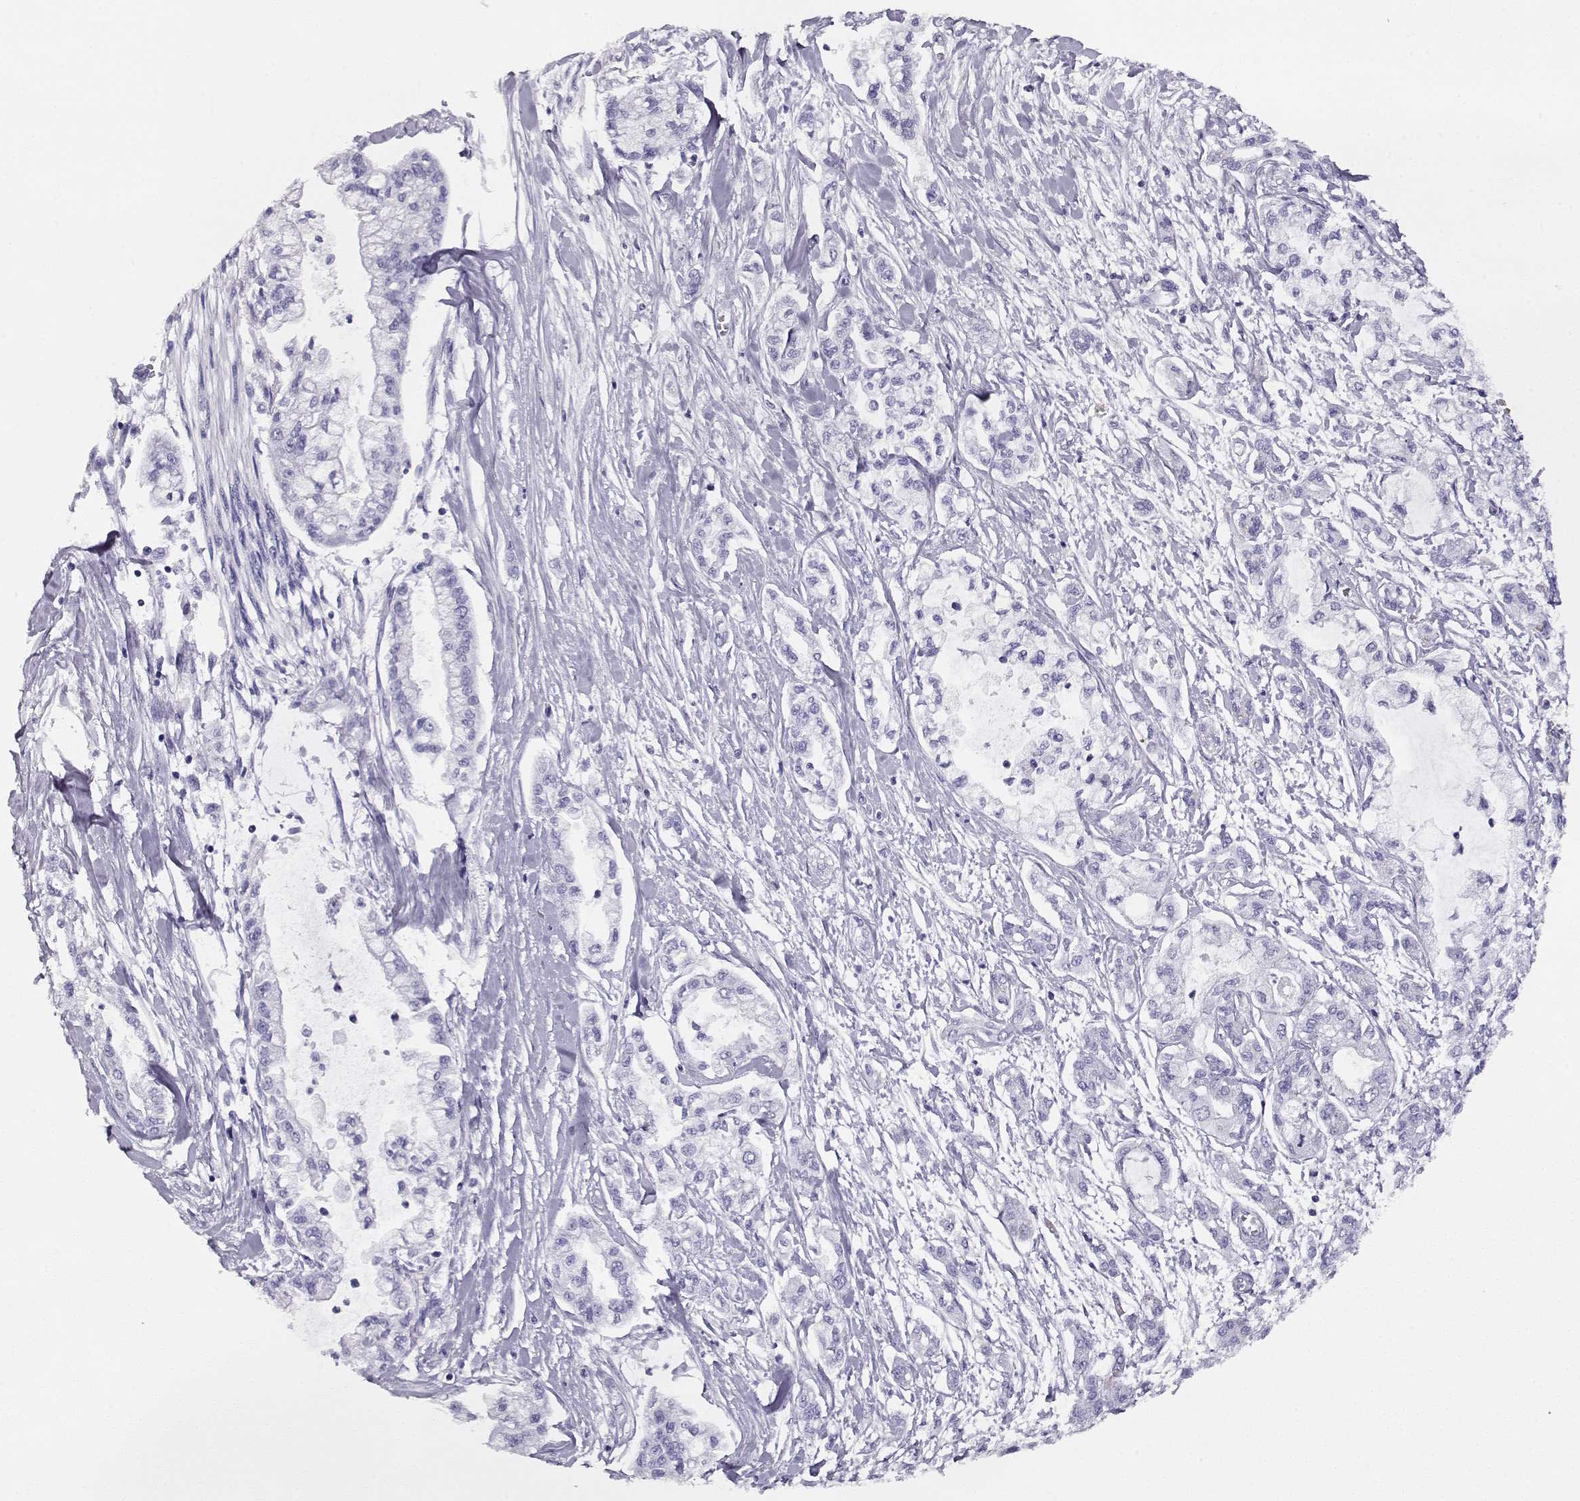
{"staining": {"intensity": "negative", "quantity": "none", "location": "none"}, "tissue": "pancreatic cancer", "cell_type": "Tumor cells", "image_type": "cancer", "snomed": [{"axis": "morphology", "description": "Adenocarcinoma, NOS"}, {"axis": "topography", "description": "Pancreas"}], "caption": "A micrograph of human pancreatic cancer is negative for staining in tumor cells. (Stains: DAB (3,3'-diaminobenzidine) IHC with hematoxylin counter stain, Microscopy: brightfield microscopy at high magnification).", "gene": "CRX", "patient": {"sex": "male", "age": 54}}